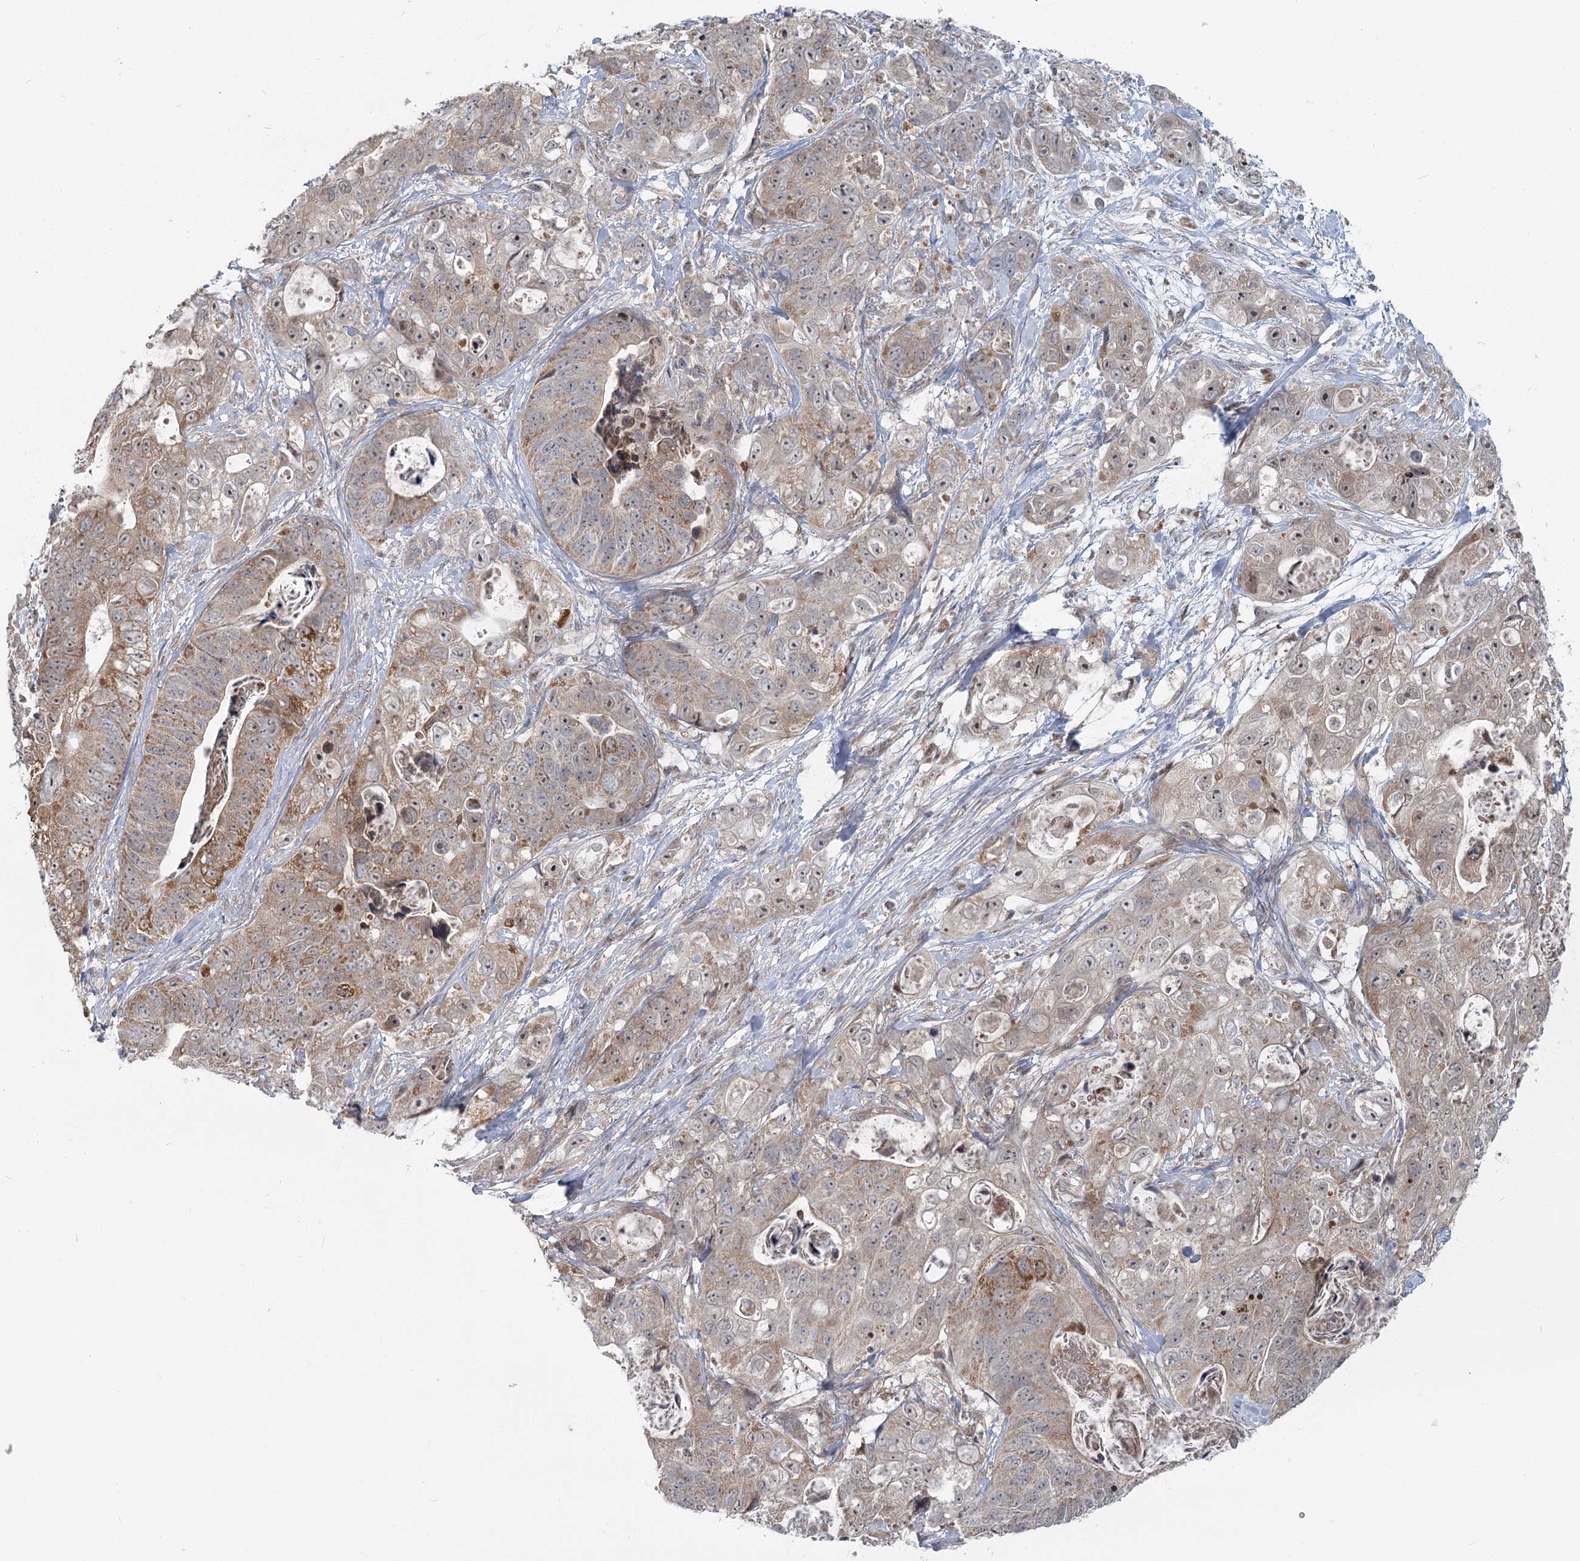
{"staining": {"intensity": "moderate", "quantity": "25%-75%", "location": "cytoplasmic/membranous,nuclear"}, "tissue": "stomach cancer", "cell_type": "Tumor cells", "image_type": "cancer", "snomed": [{"axis": "morphology", "description": "Adenocarcinoma, NOS"}, {"axis": "topography", "description": "Stomach"}], "caption": "IHC of stomach adenocarcinoma shows medium levels of moderate cytoplasmic/membranous and nuclear positivity in about 25%-75% of tumor cells. (Brightfield microscopy of DAB IHC at high magnification).", "gene": "THNSL1", "patient": {"sex": "female", "age": 89}}